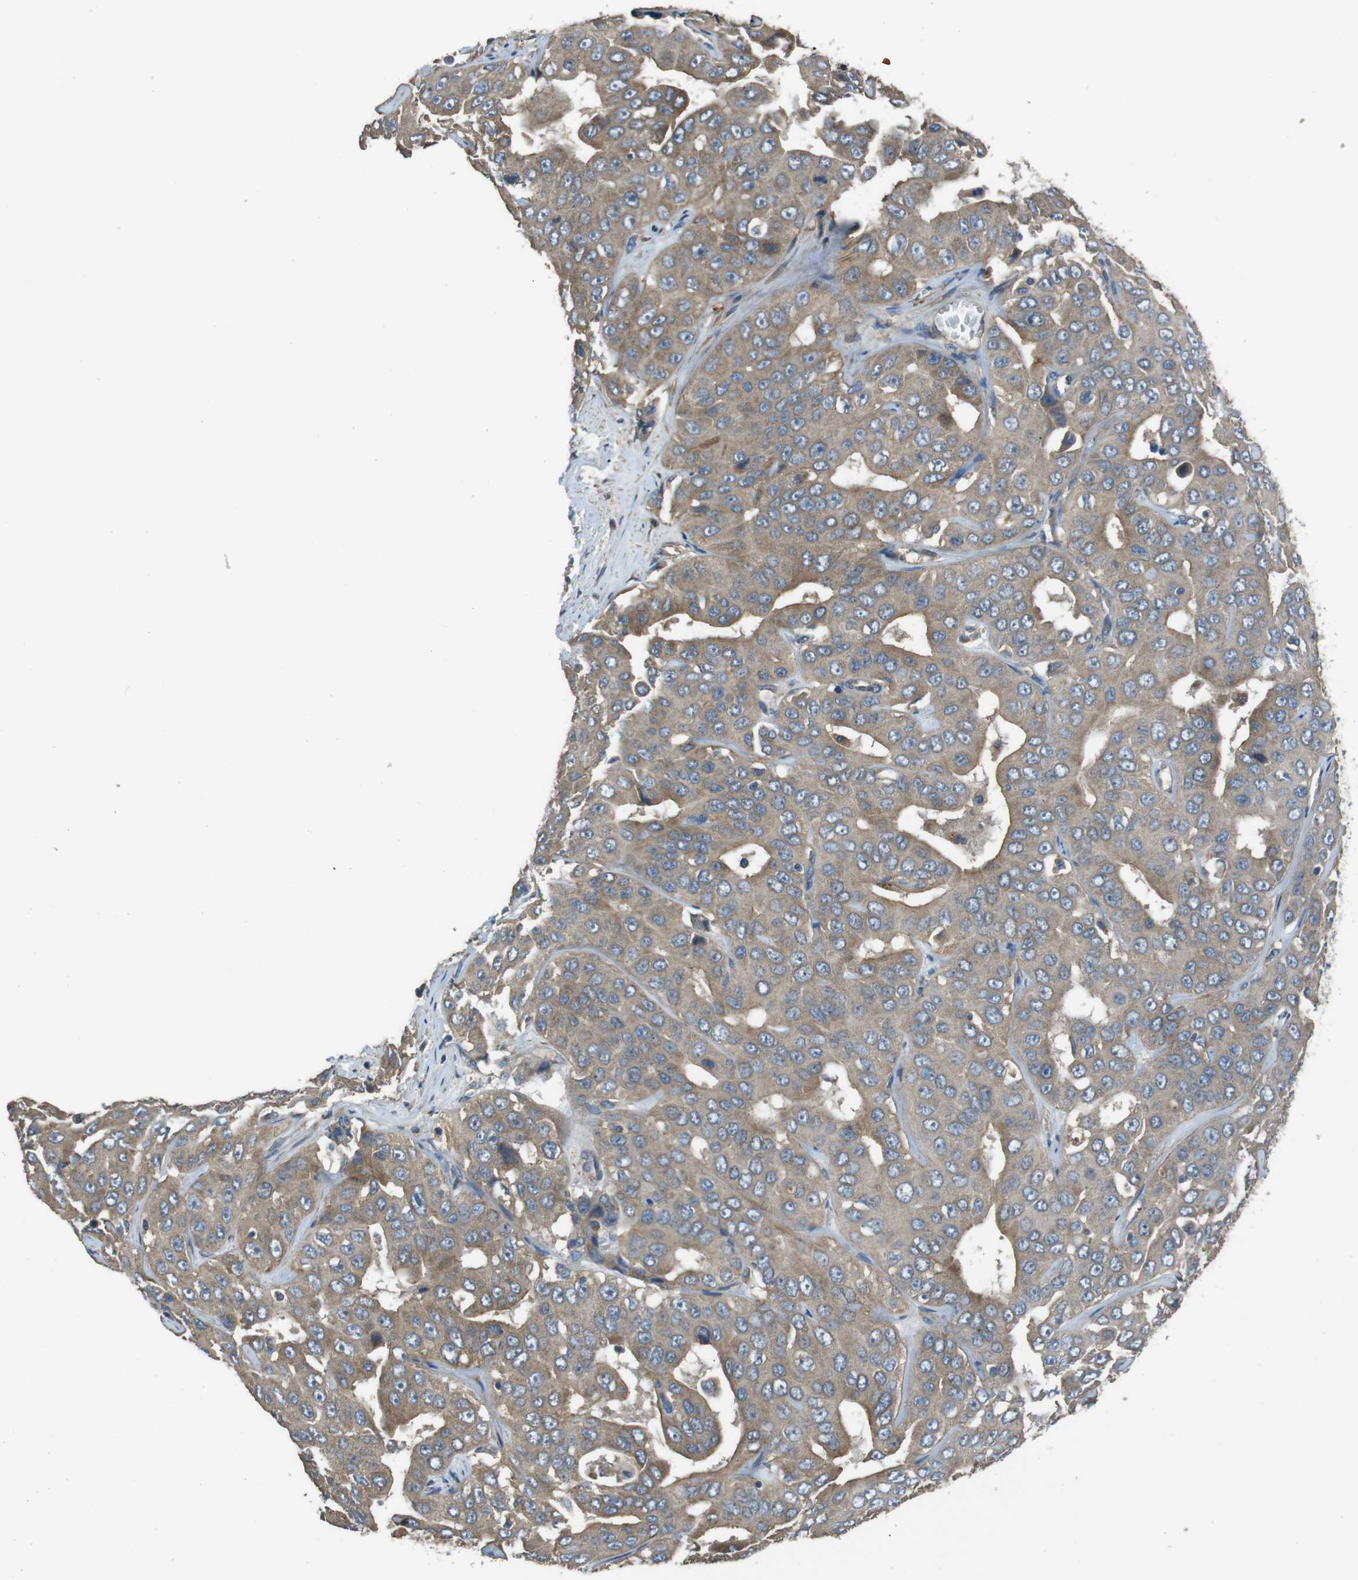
{"staining": {"intensity": "weak", "quantity": ">75%", "location": "cytoplasmic/membranous"}, "tissue": "liver cancer", "cell_type": "Tumor cells", "image_type": "cancer", "snomed": [{"axis": "morphology", "description": "Cholangiocarcinoma"}, {"axis": "topography", "description": "Liver"}], "caption": "A brown stain labels weak cytoplasmic/membranous staining of a protein in liver cancer (cholangiocarcinoma) tumor cells.", "gene": "FUT2", "patient": {"sex": "female", "age": 52}}